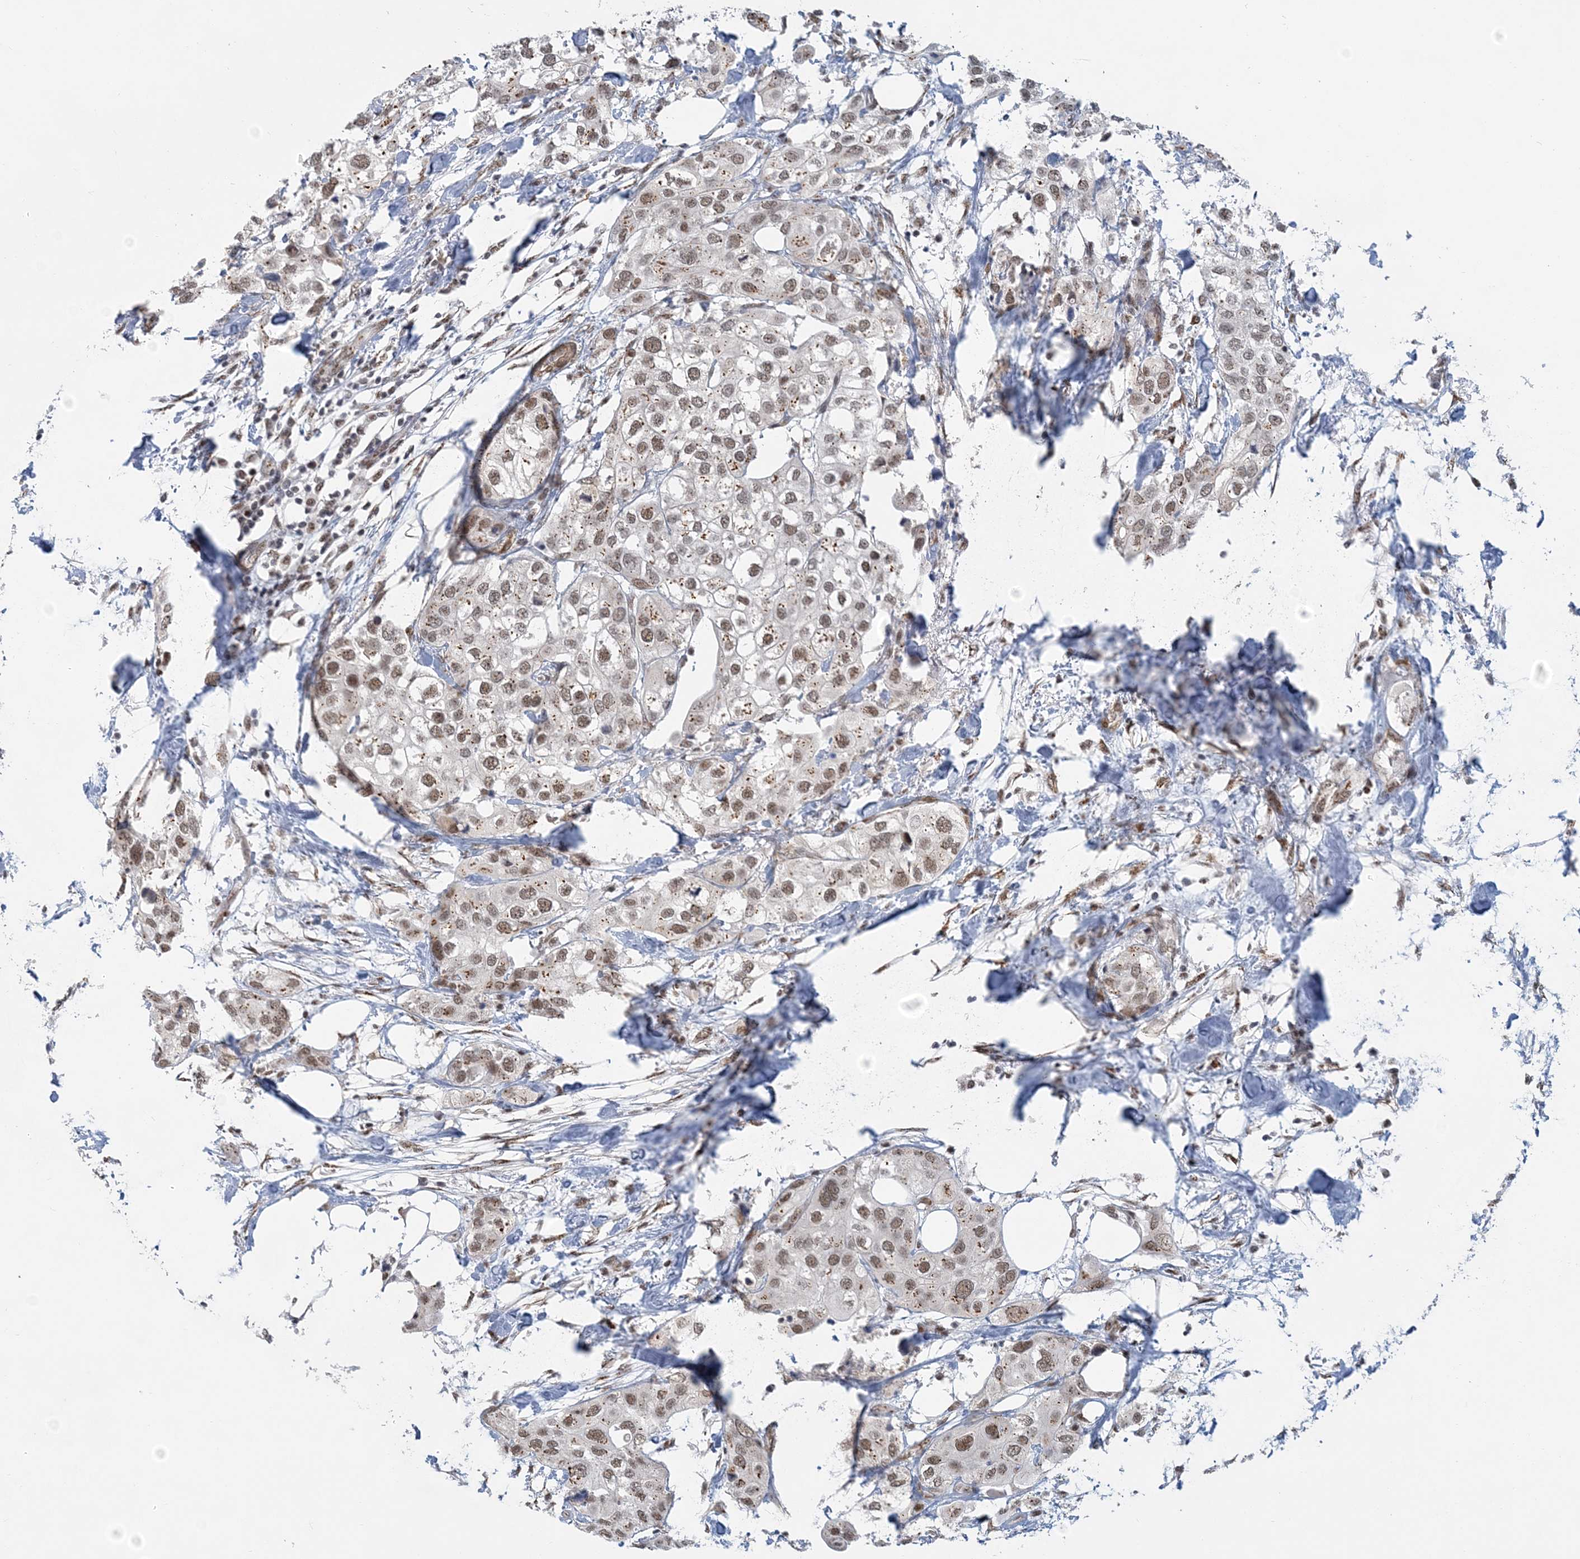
{"staining": {"intensity": "weak", "quantity": ">75%", "location": "nuclear"}, "tissue": "urothelial cancer", "cell_type": "Tumor cells", "image_type": "cancer", "snomed": [{"axis": "morphology", "description": "Urothelial carcinoma, High grade"}, {"axis": "topography", "description": "Urinary bladder"}], "caption": "High-power microscopy captured an immunohistochemistry image of high-grade urothelial carcinoma, revealing weak nuclear positivity in approximately >75% of tumor cells. Immunohistochemistry (ihc) stains the protein in brown and the nuclei are stained blue.", "gene": "PLRG1", "patient": {"sex": "male", "age": 64}}